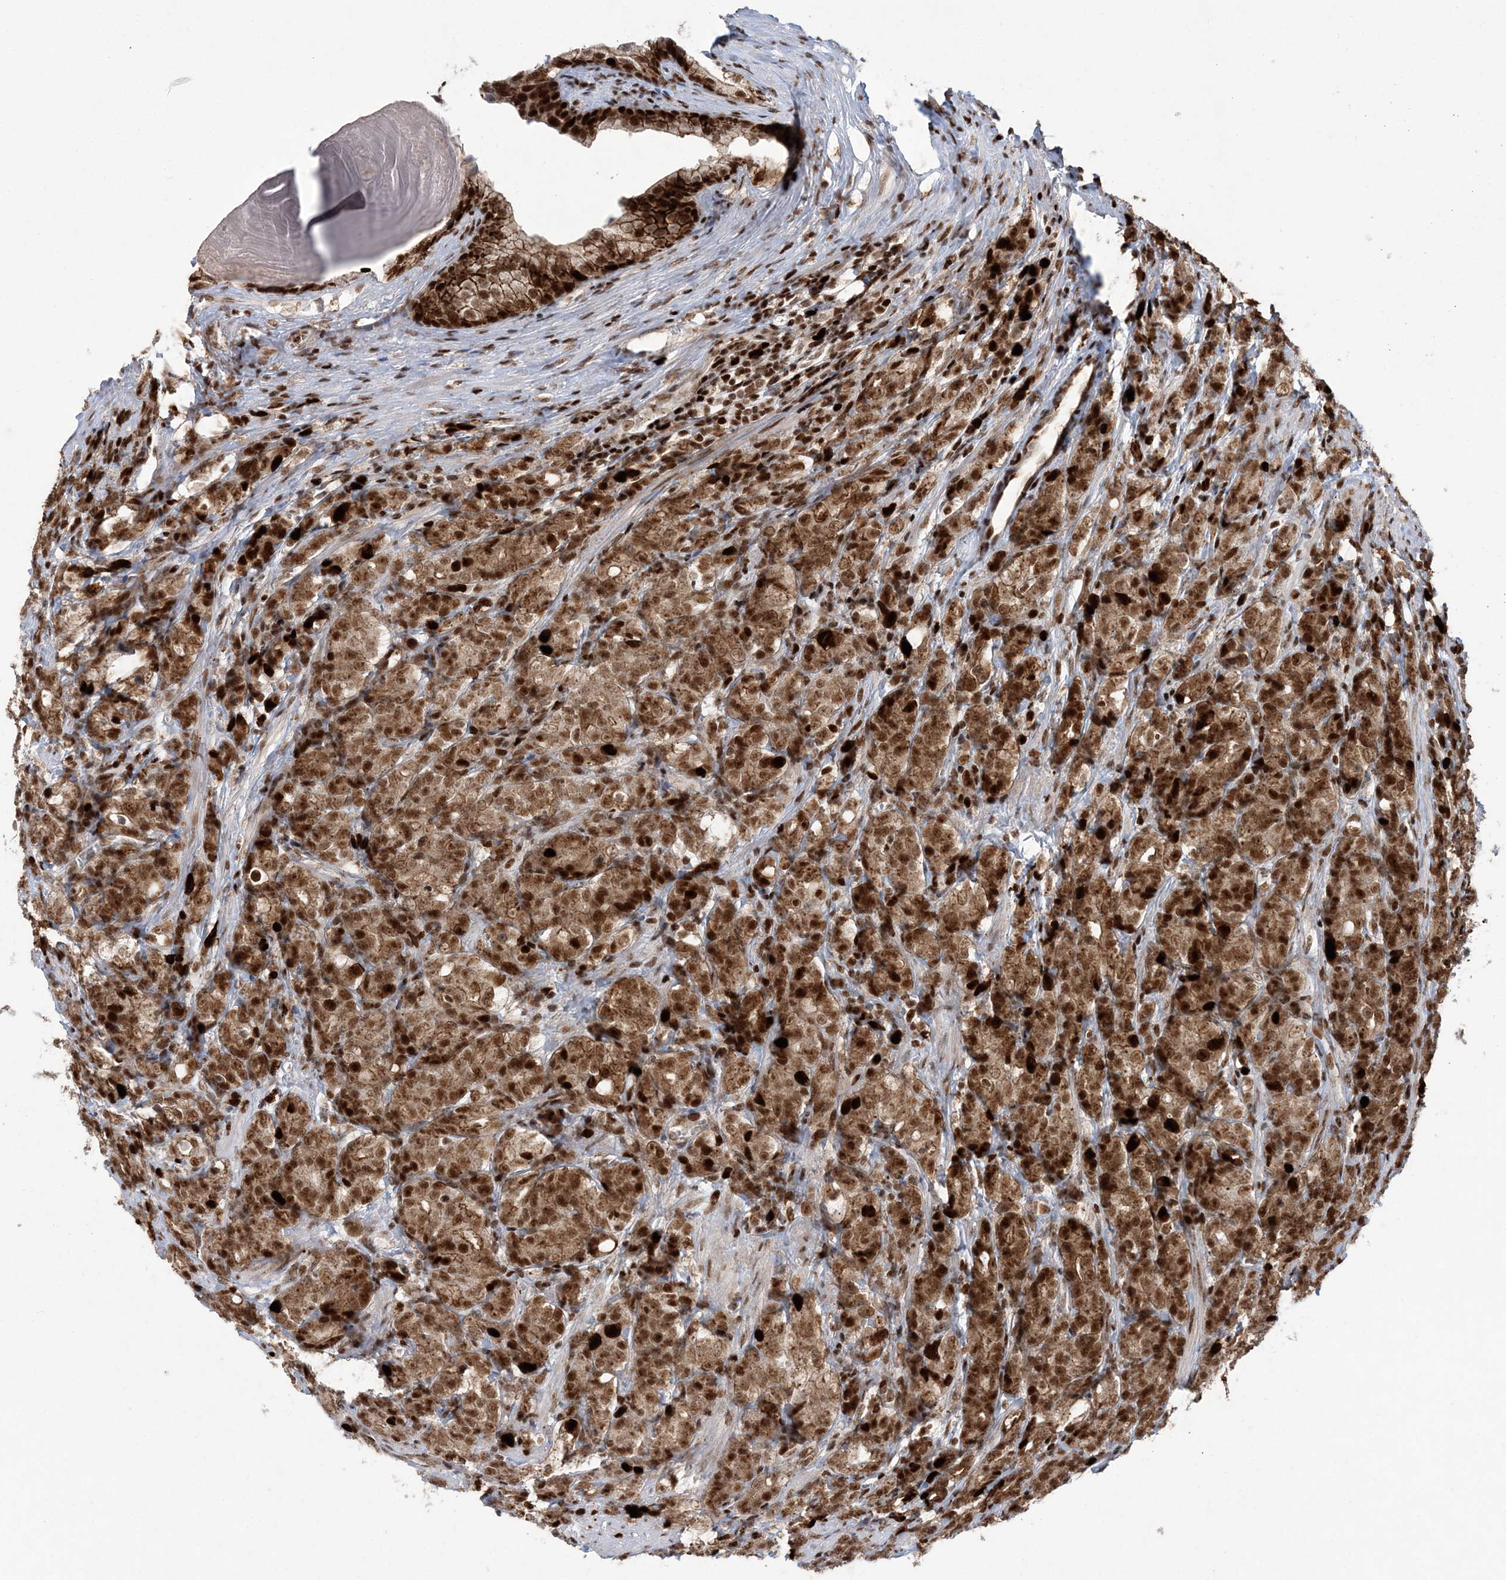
{"staining": {"intensity": "moderate", "quantity": ">75%", "location": "cytoplasmic/membranous,nuclear"}, "tissue": "prostate cancer", "cell_type": "Tumor cells", "image_type": "cancer", "snomed": [{"axis": "morphology", "description": "Adenocarcinoma, High grade"}, {"axis": "topography", "description": "Prostate"}], "caption": "Human prostate adenocarcinoma (high-grade) stained with a protein marker exhibits moderate staining in tumor cells.", "gene": "LIG1", "patient": {"sex": "male", "age": 62}}